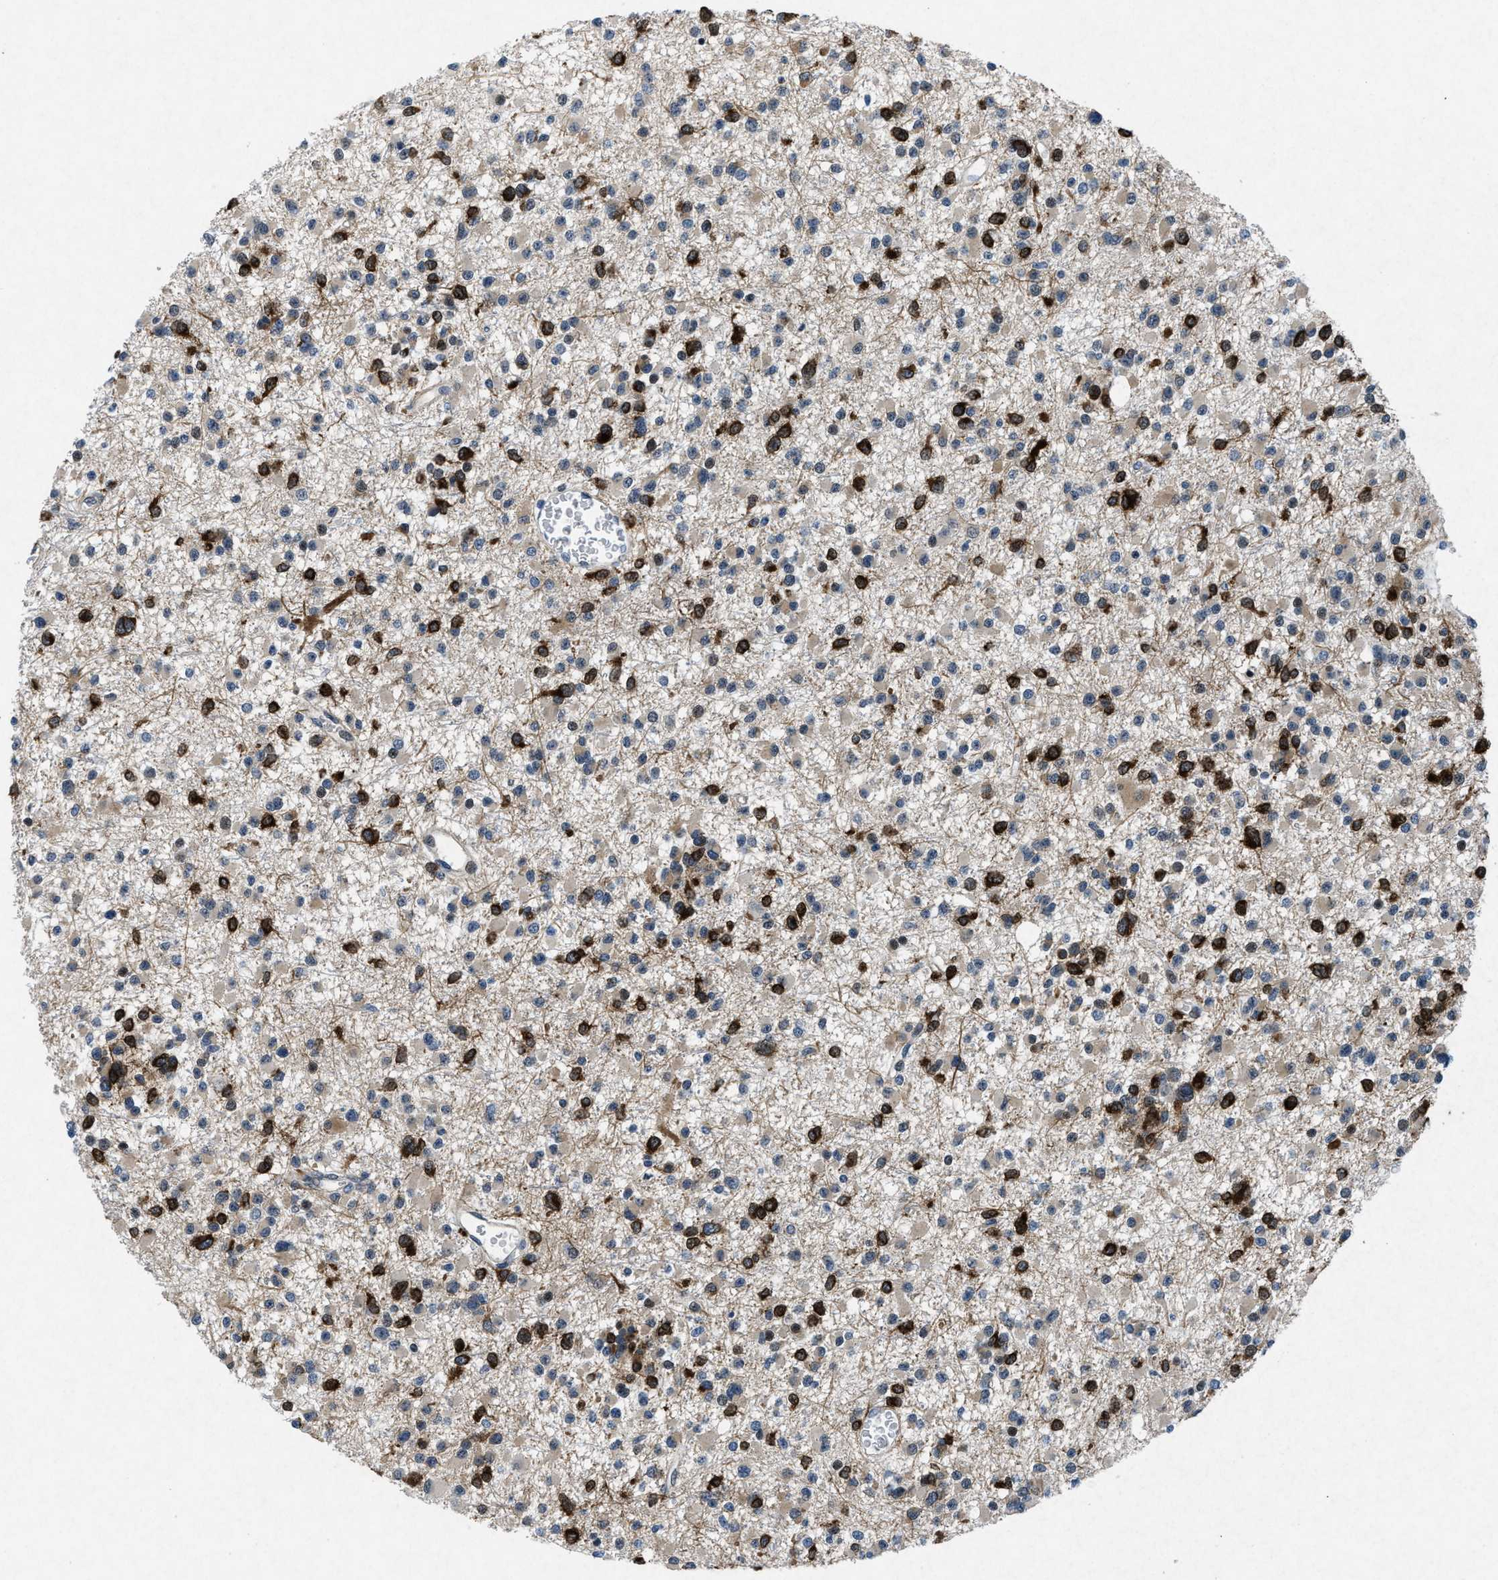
{"staining": {"intensity": "strong", "quantity": "25%-75%", "location": "cytoplasmic/membranous"}, "tissue": "glioma", "cell_type": "Tumor cells", "image_type": "cancer", "snomed": [{"axis": "morphology", "description": "Glioma, malignant, Low grade"}, {"axis": "topography", "description": "Brain"}], "caption": "Tumor cells reveal strong cytoplasmic/membranous staining in about 25%-75% of cells in glioma.", "gene": "PHLDA1", "patient": {"sex": "female", "age": 22}}